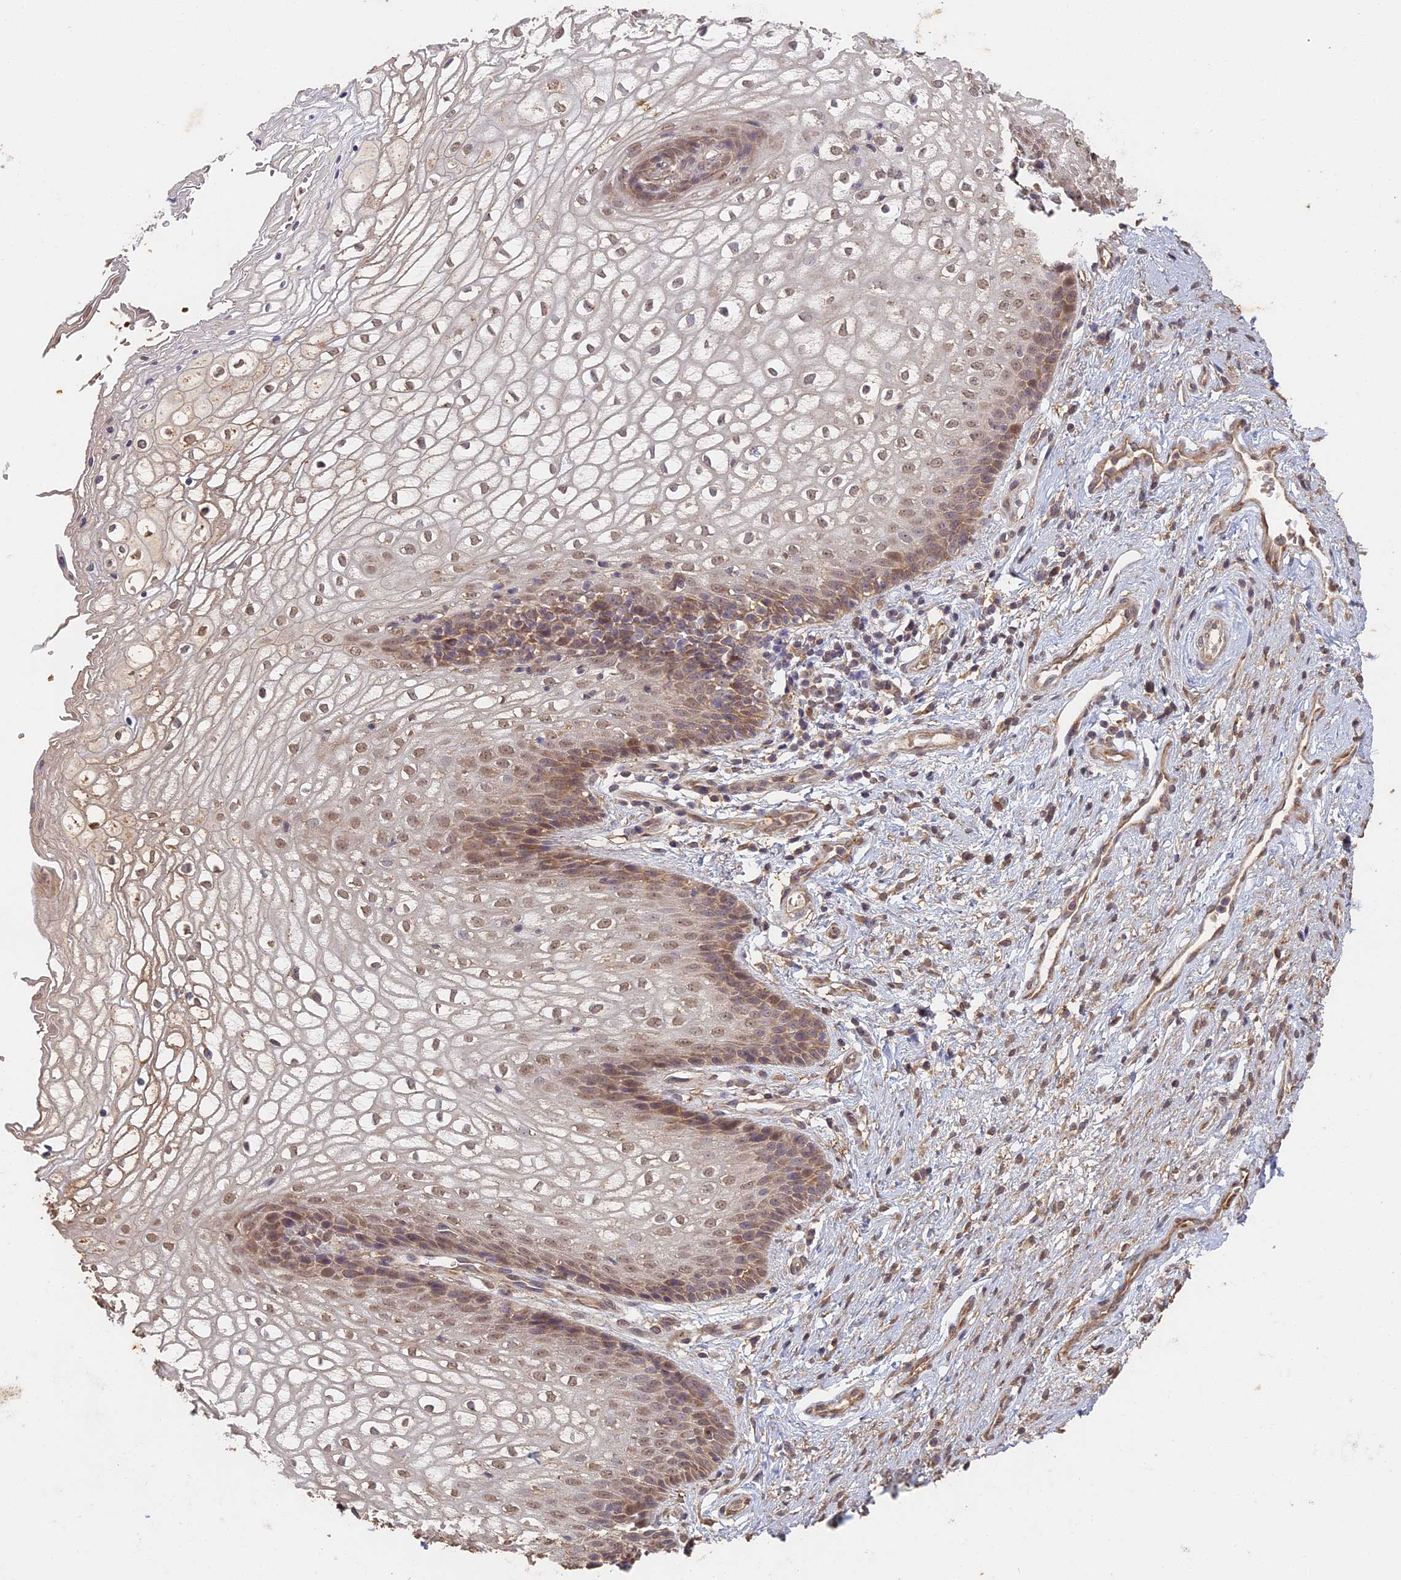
{"staining": {"intensity": "weak", "quantity": ">75%", "location": "nuclear"}, "tissue": "vagina", "cell_type": "Squamous epithelial cells", "image_type": "normal", "snomed": [{"axis": "morphology", "description": "Normal tissue, NOS"}, {"axis": "topography", "description": "Vagina"}], "caption": "Vagina stained with DAB immunohistochemistry shows low levels of weak nuclear positivity in approximately >75% of squamous epithelial cells.", "gene": "STX16", "patient": {"sex": "female", "age": 34}}